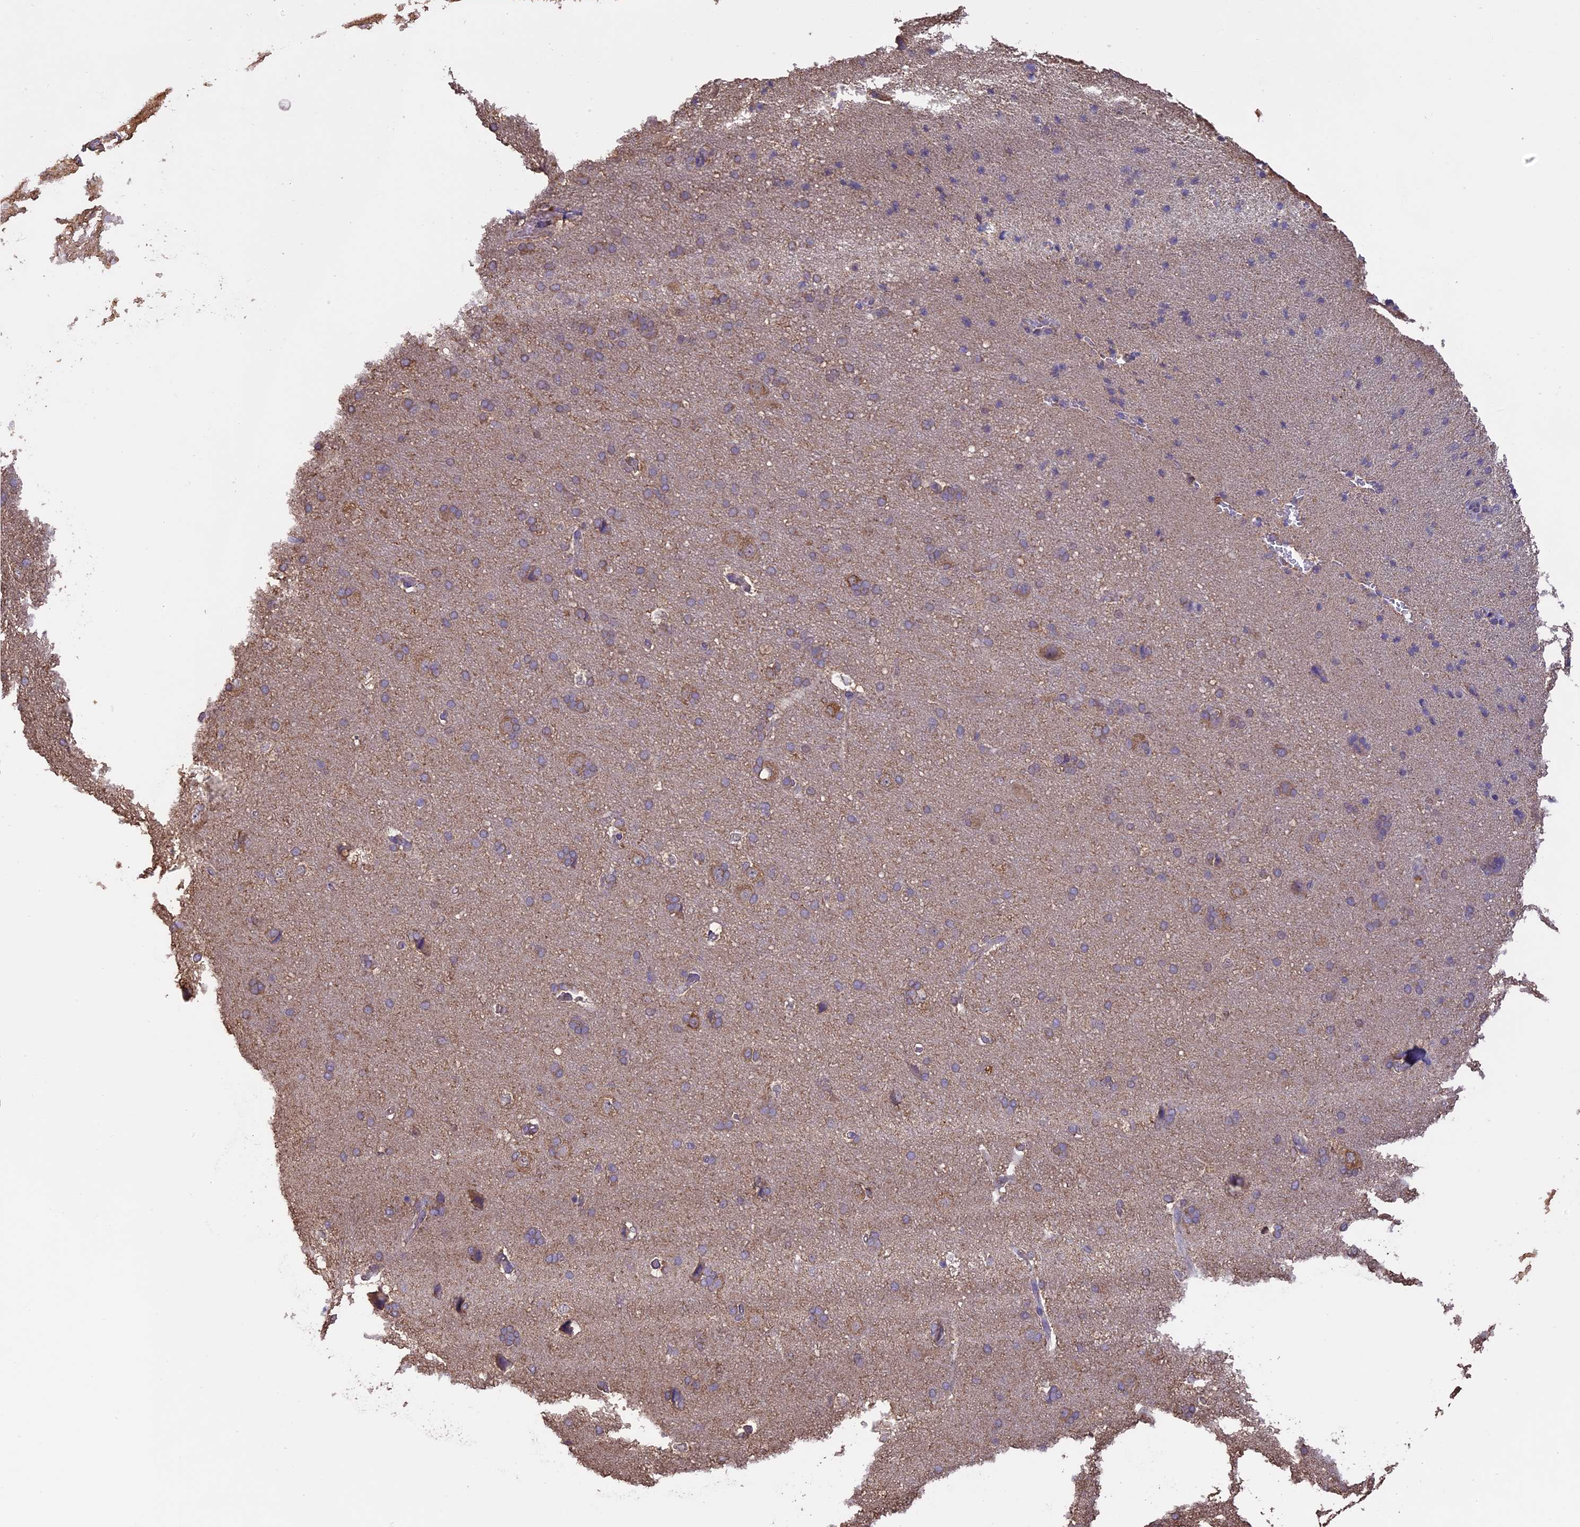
{"staining": {"intensity": "negative", "quantity": "none", "location": "none"}, "tissue": "cerebral cortex", "cell_type": "Endothelial cells", "image_type": "normal", "snomed": [{"axis": "morphology", "description": "Normal tissue, NOS"}, {"axis": "topography", "description": "Cerebral cortex"}], "caption": "This photomicrograph is of unremarkable cerebral cortex stained with IHC to label a protein in brown with the nuclei are counter-stained blue. There is no positivity in endothelial cells.", "gene": "ARHGAP19", "patient": {"sex": "male", "age": 62}}